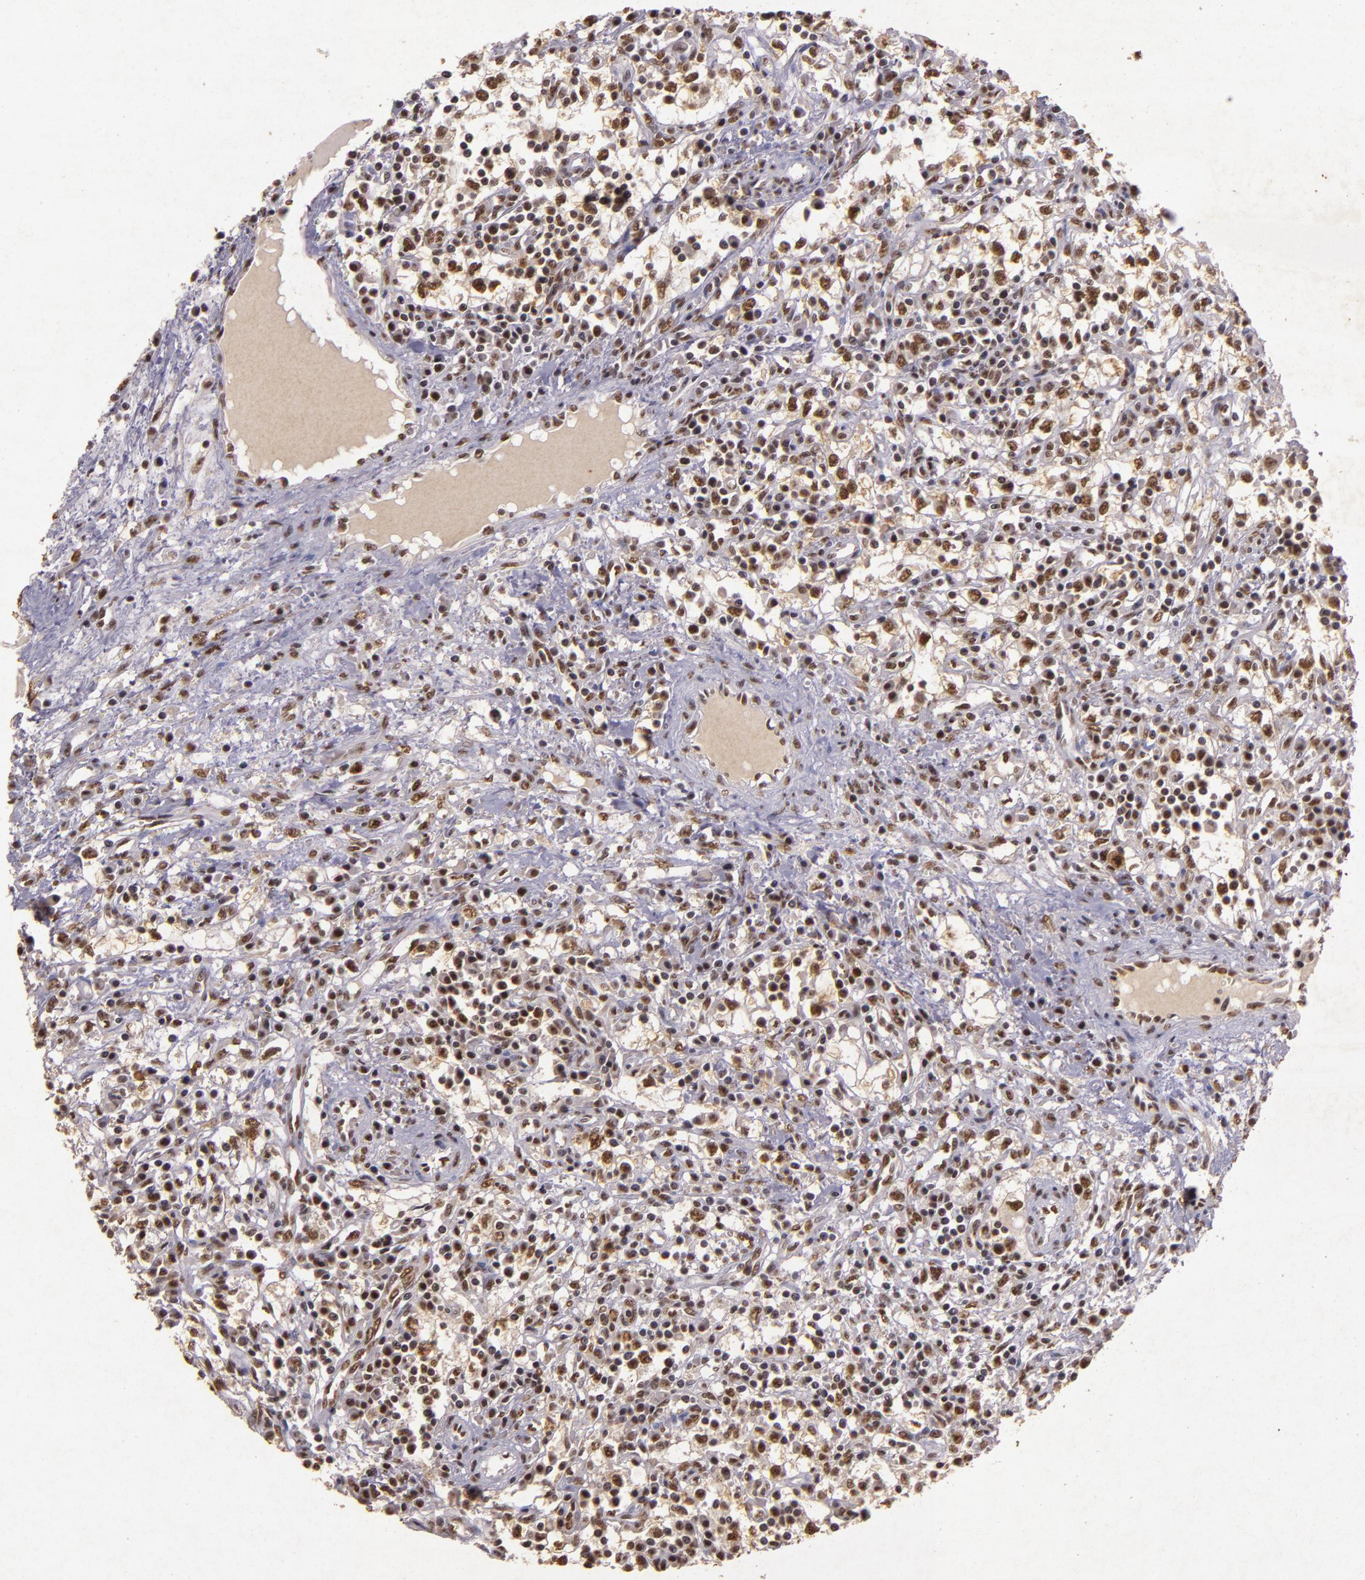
{"staining": {"intensity": "weak", "quantity": ">75%", "location": "nuclear"}, "tissue": "renal cancer", "cell_type": "Tumor cells", "image_type": "cancer", "snomed": [{"axis": "morphology", "description": "Adenocarcinoma, NOS"}, {"axis": "topography", "description": "Kidney"}], "caption": "This micrograph demonstrates IHC staining of renal cancer, with low weak nuclear positivity in approximately >75% of tumor cells.", "gene": "CBX3", "patient": {"sex": "male", "age": 82}}